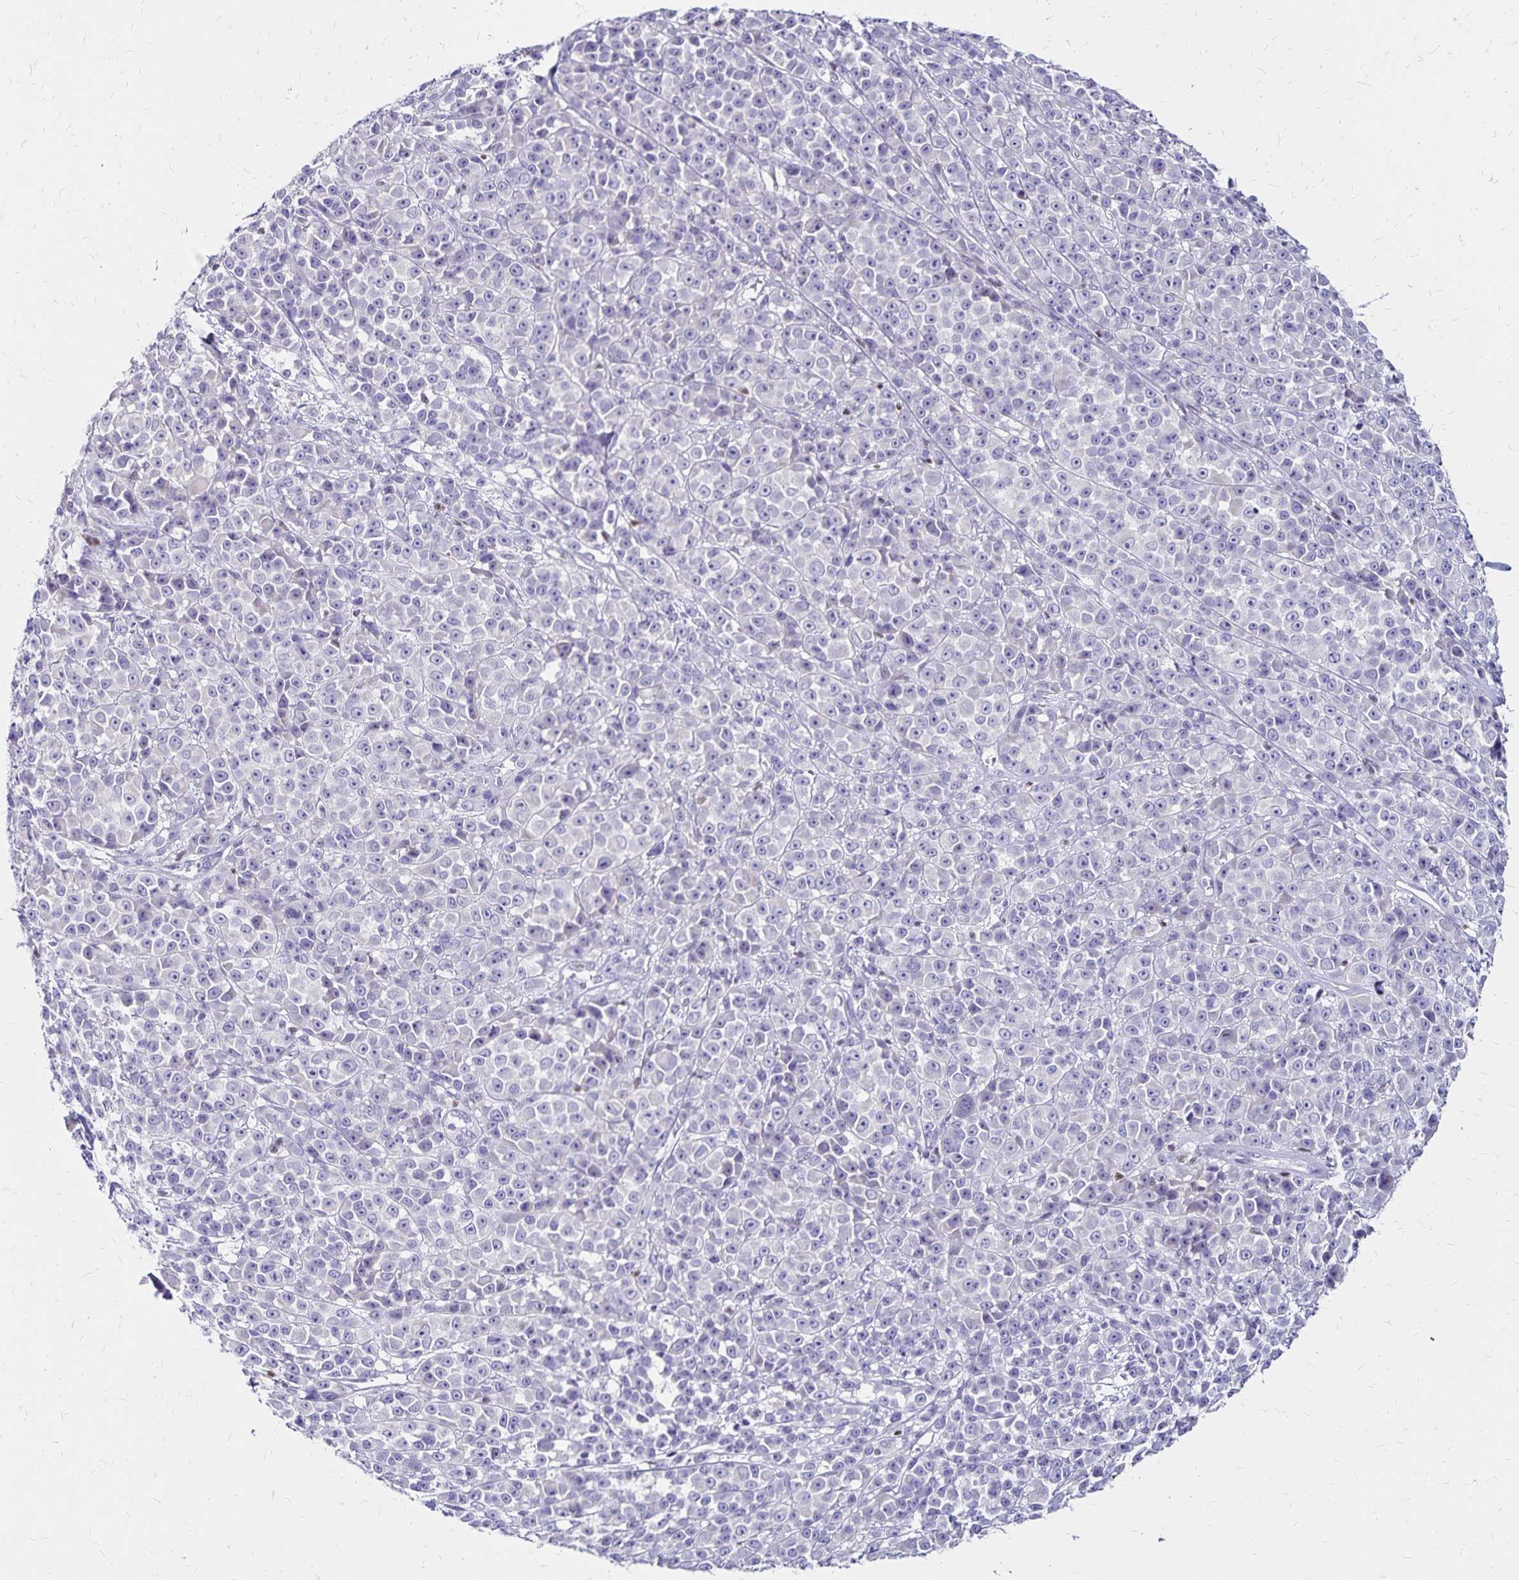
{"staining": {"intensity": "negative", "quantity": "none", "location": "none"}, "tissue": "melanoma", "cell_type": "Tumor cells", "image_type": "cancer", "snomed": [{"axis": "morphology", "description": "Malignant melanoma, NOS"}, {"axis": "topography", "description": "Skin"}, {"axis": "topography", "description": "Skin of back"}], "caption": "An immunohistochemistry (IHC) image of malignant melanoma is shown. There is no staining in tumor cells of malignant melanoma.", "gene": "IKZF1", "patient": {"sex": "male", "age": 91}}